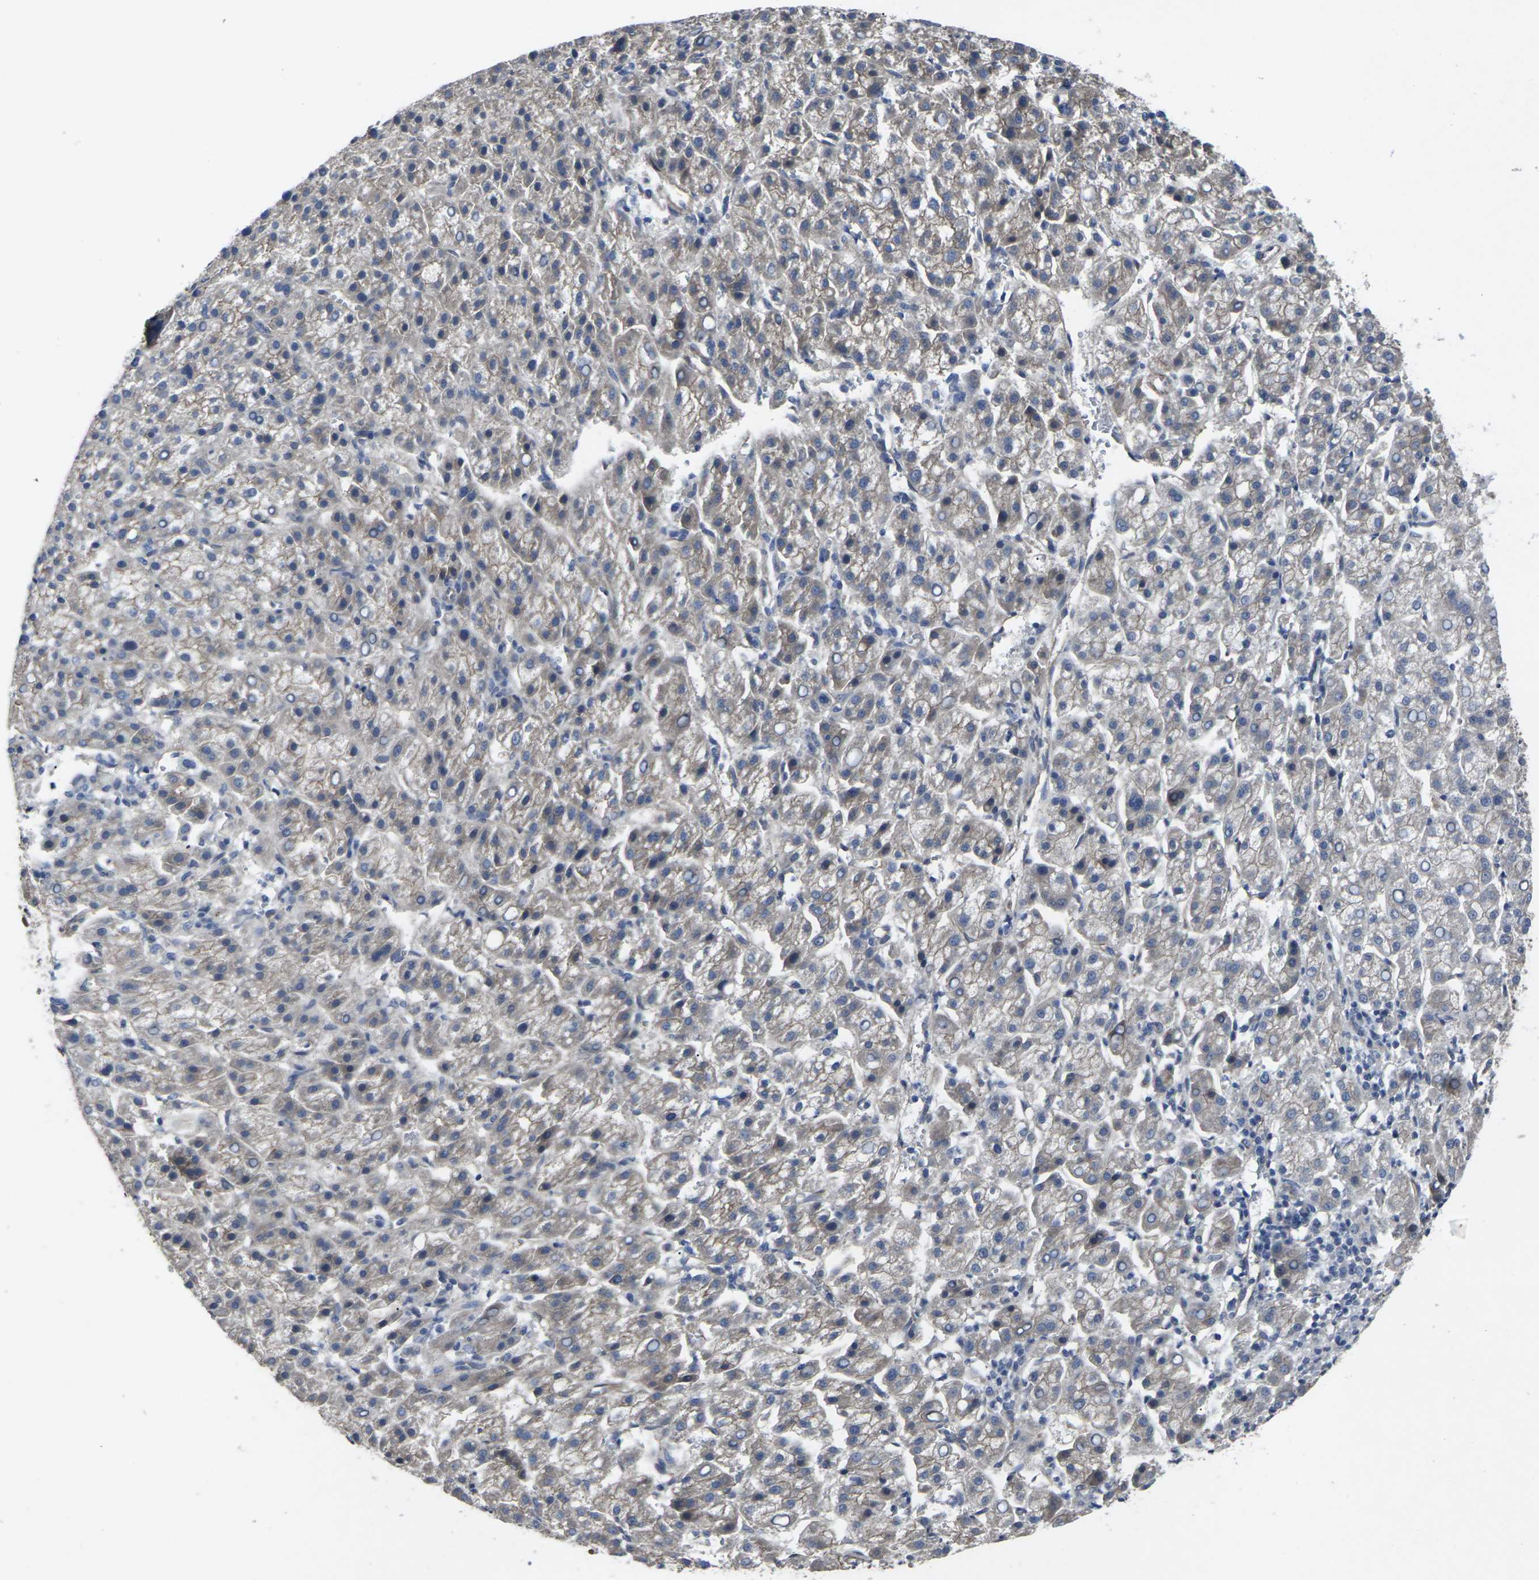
{"staining": {"intensity": "weak", "quantity": "25%-75%", "location": "cytoplasmic/membranous"}, "tissue": "liver cancer", "cell_type": "Tumor cells", "image_type": "cancer", "snomed": [{"axis": "morphology", "description": "Carcinoma, Hepatocellular, NOS"}, {"axis": "topography", "description": "Liver"}], "caption": "This image demonstrates liver cancer stained with IHC to label a protein in brown. The cytoplasmic/membranous of tumor cells show weak positivity for the protein. Nuclei are counter-stained blue.", "gene": "MAPKAPK2", "patient": {"sex": "female", "age": 58}}